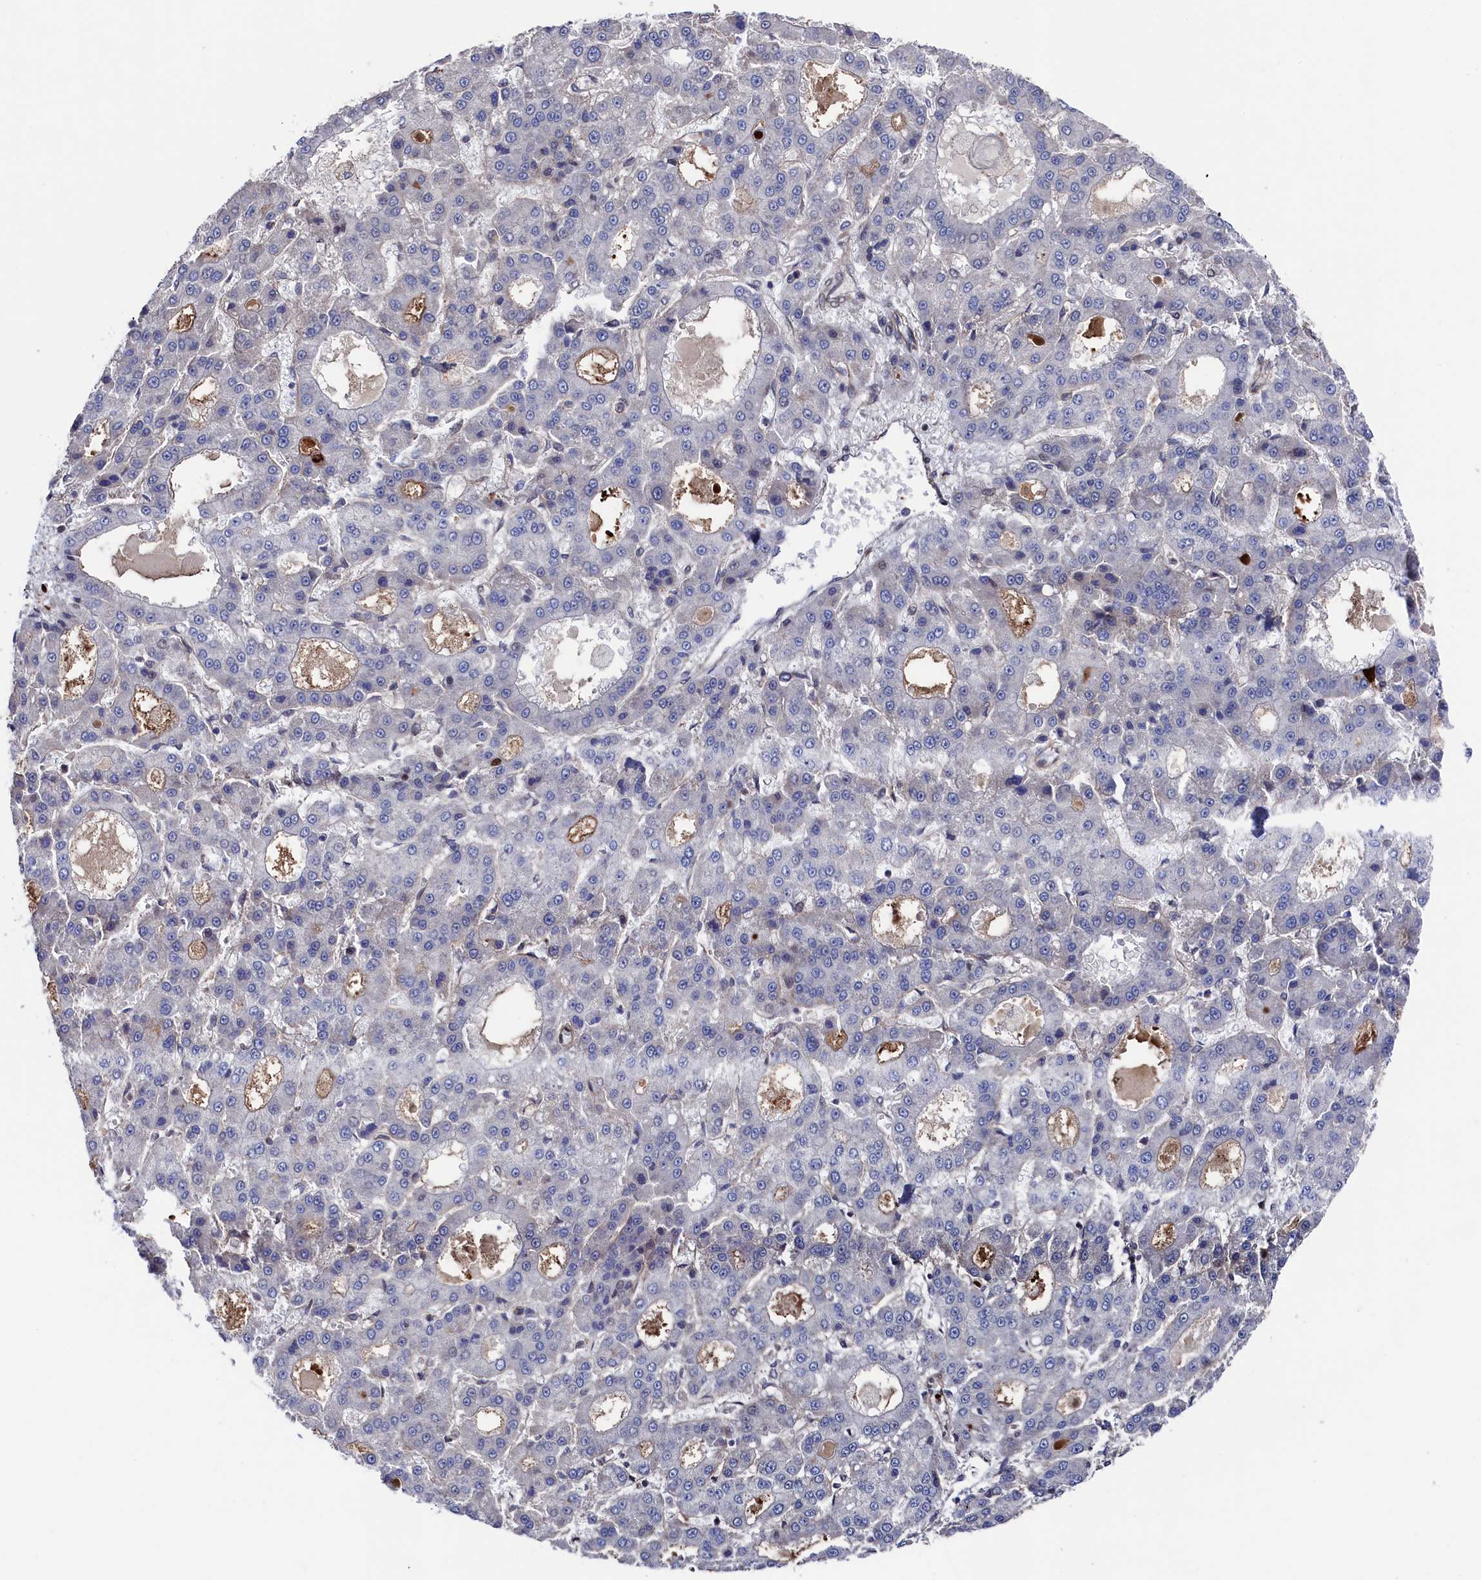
{"staining": {"intensity": "negative", "quantity": "none", "location": "none"}, "tissue": "liver cancer", "cell_type": "Tumor cells", "image_type": "cancer", "snomed": [{"axis": "morphology", "description": "Carcinoma, Hepatocellular, NOS"}, {"axis": "topography", "description": "Liver"}], "caption": "Immunohistochemistry (IHC) histopathology image of liver hepatocellular carcinoma stained for a protein (brown), which exhibits no staining in tumor cells.", "gene": "ZNF891", "patient": {"sex": "male", "age": 70}}